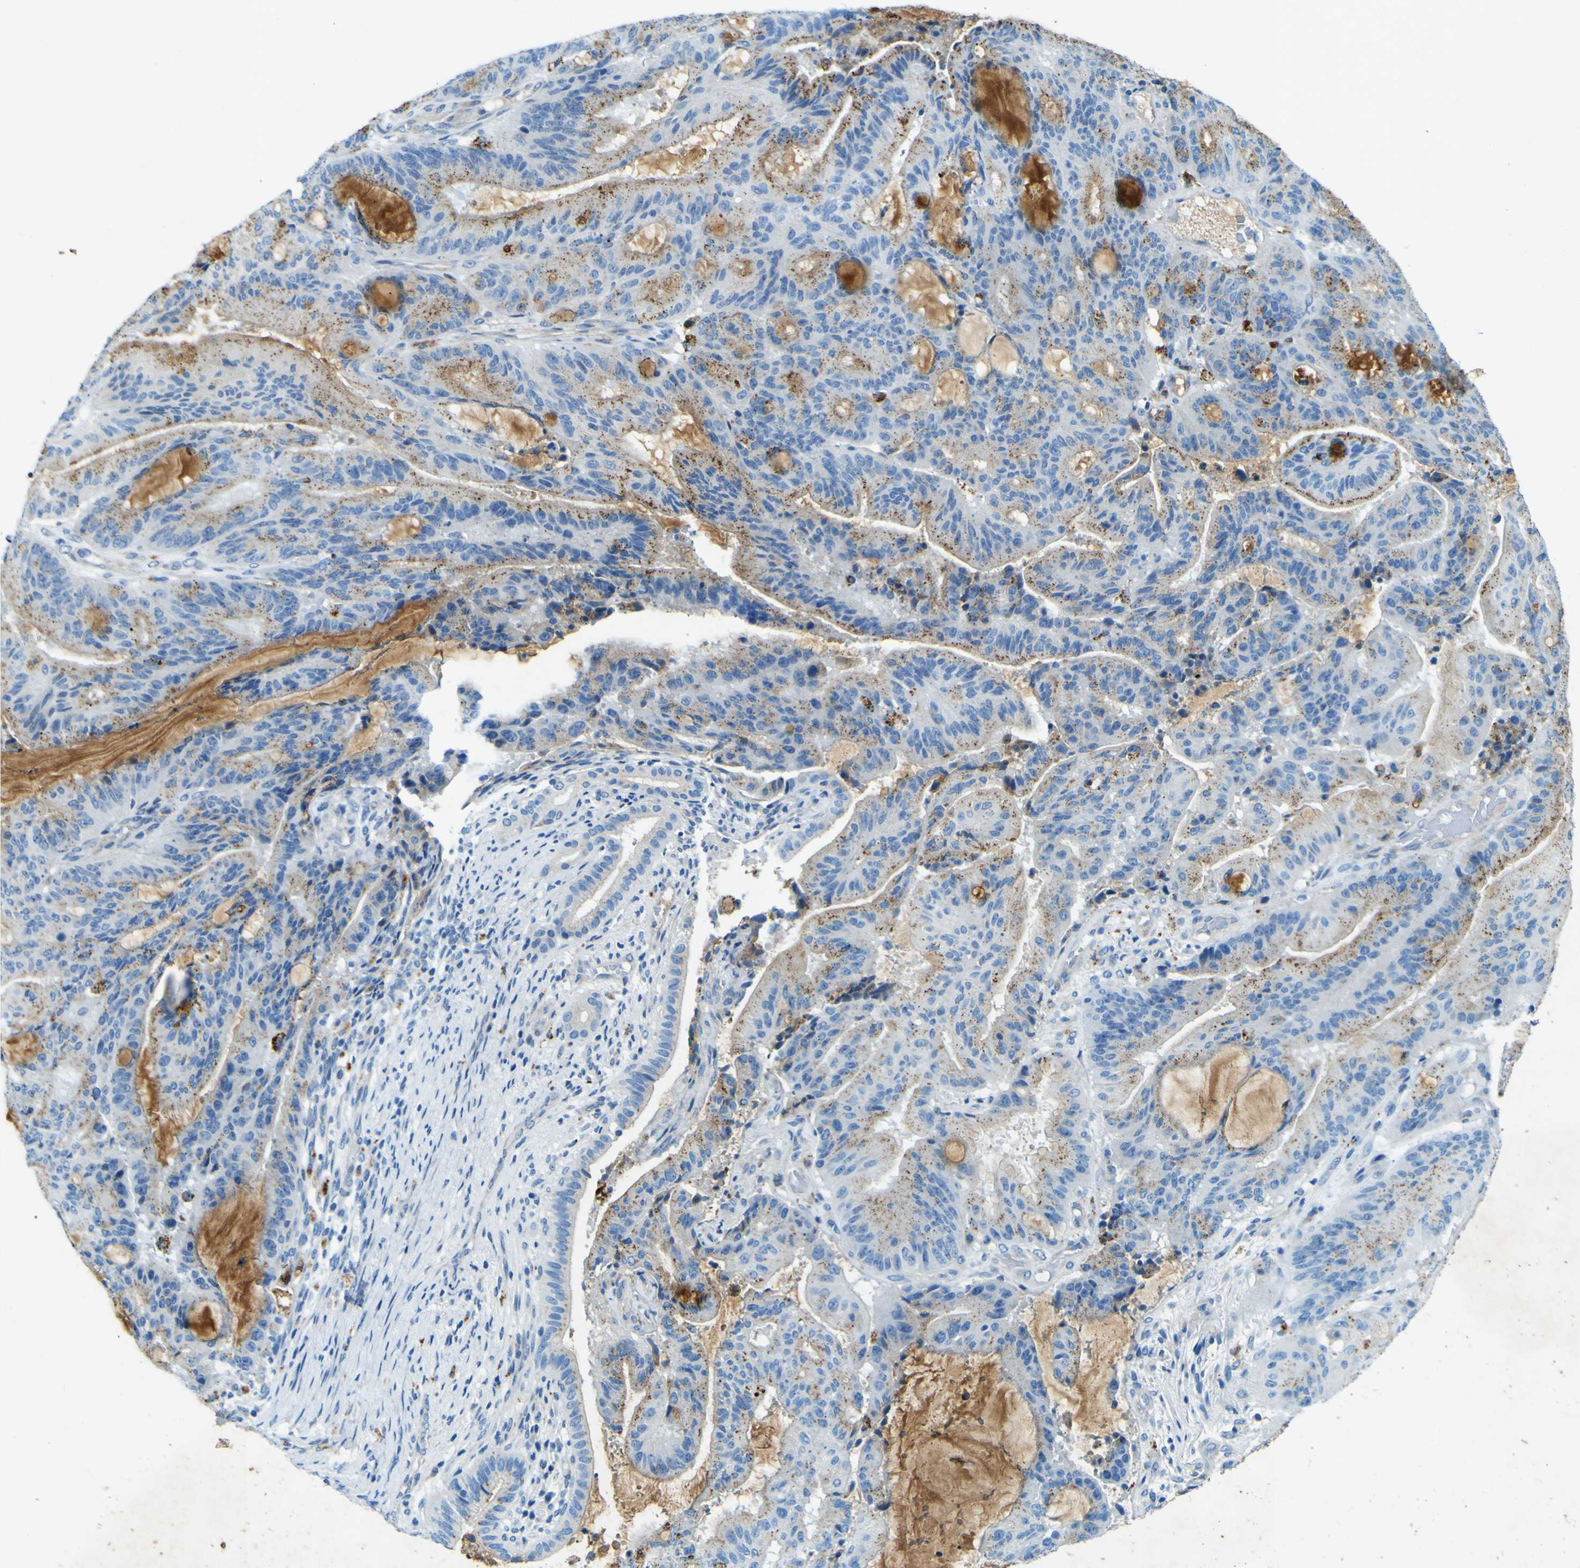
{"staining": {"intensity": "moderate", "quantity": "25%-75%", "location": "cytoplasmic/membranous"}, "tissue": "liver cancer", "cell_type": "Tumor cells", "image_type": "cancer", "snomed": [{"axis": "morphology", "description": "Cholangiocarcinoma"}, {"axis": "topography", "description": "Liver"}], "caption": "Brown immunohistochemical staining in cholangiocarcinoma (liver) demonstrates moderate cytoplasmic/membranous expression in about 25%-75% of tumor cells.", "gene": "PDE9A", "patient": {"sex": "female", "age": 73}}